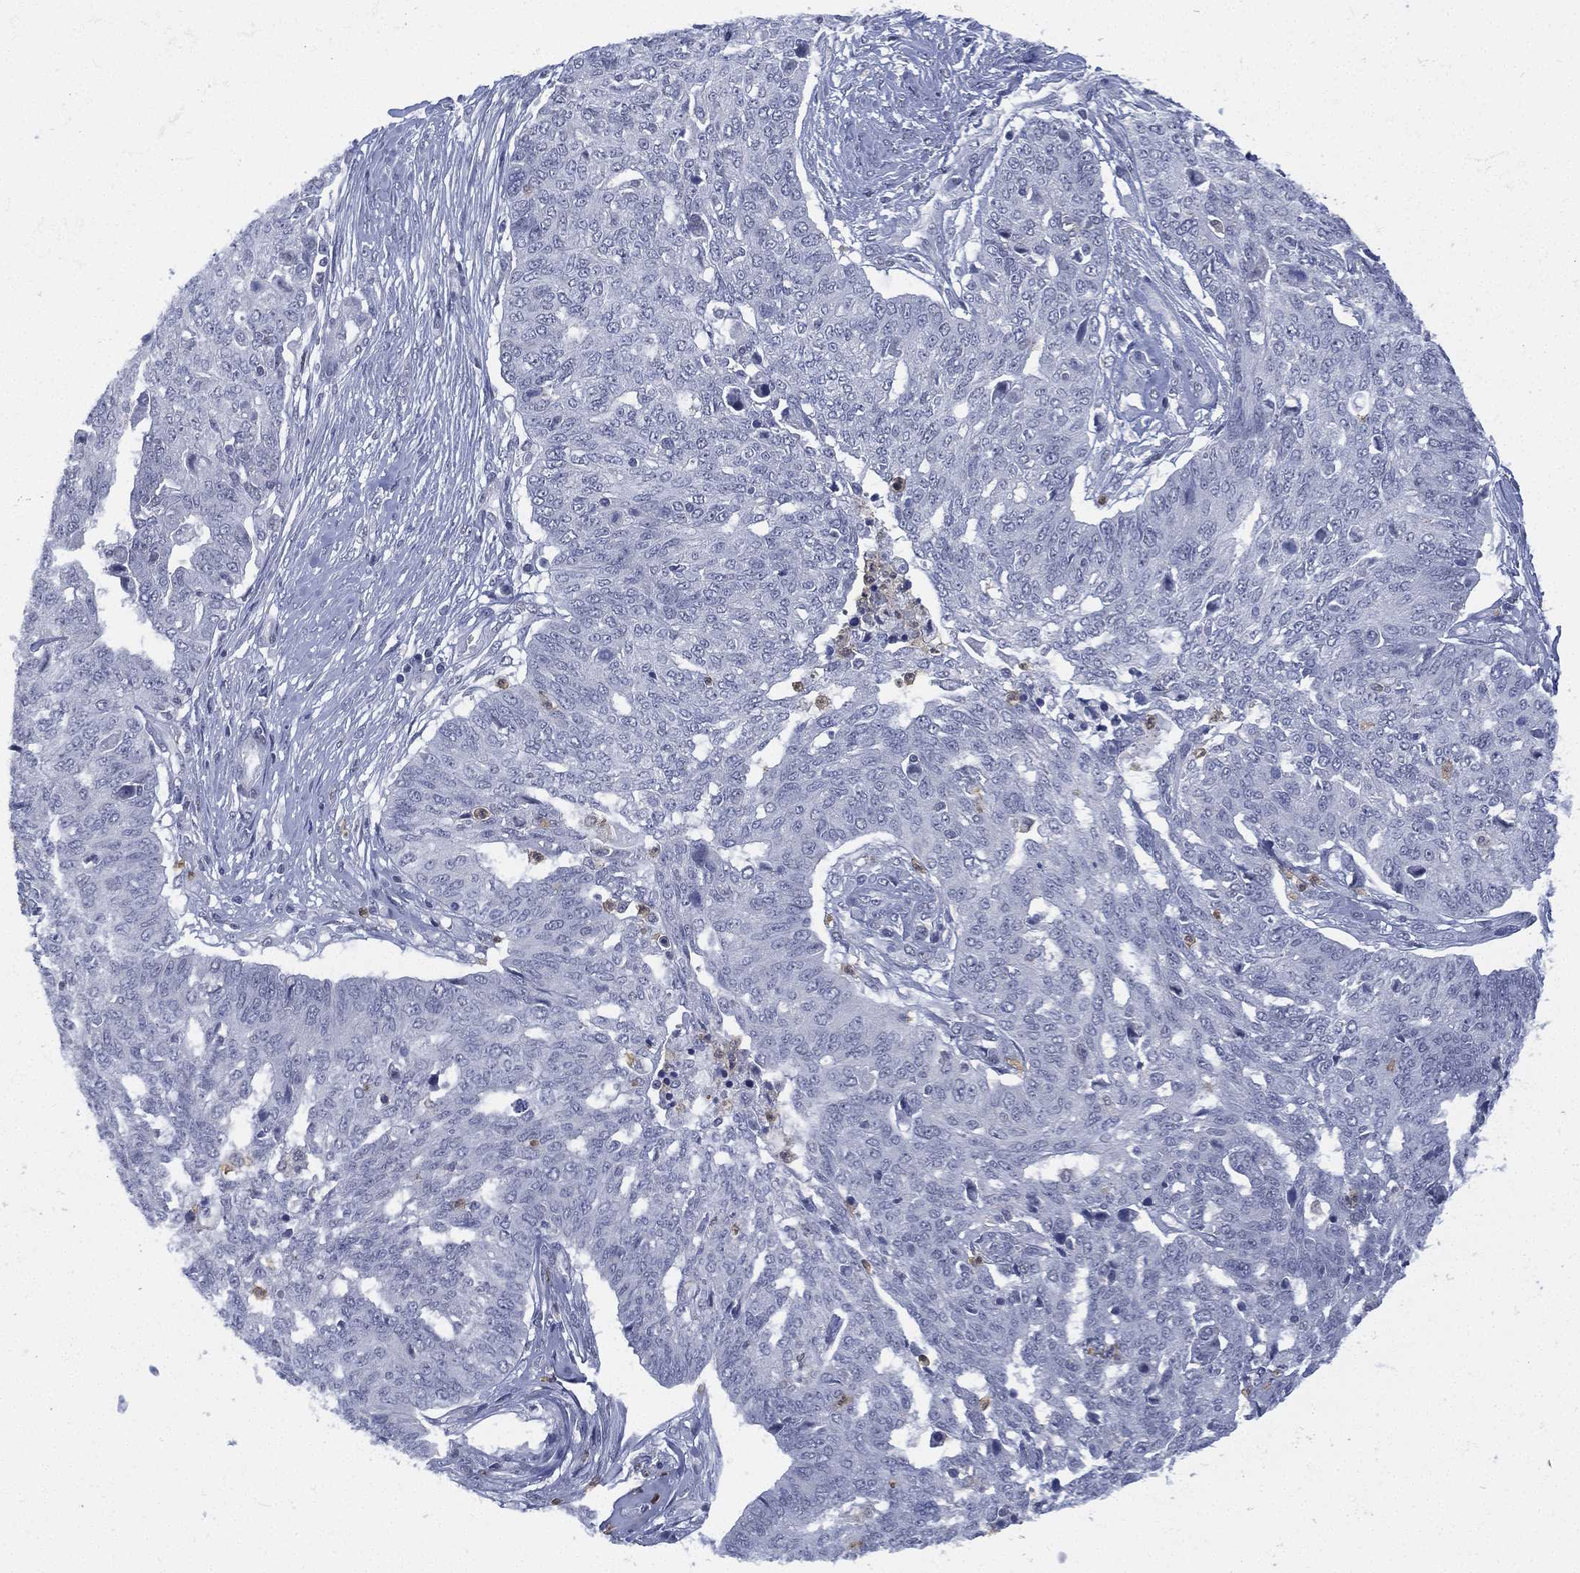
{"staining": {"intensity": "negative", "quantity": "none", "location": "none"}, "tissue": "ovarian cancer", "cell_type": "Tumor cells", "image_type": "cancer", "snomed": [{"axis": "morphology", "description": "Cystadenocarcinoma, serous, NOS"}, {"axis": "topography", "description": "Ovary"}], "caption": "DAB immunohistochemical staining of ovarian cancer (serous cystadenocarcinoma) exhibits no significant staining in tumor cells.", "gene": "ZNF711", "patient": {"sex": "female", "age": 67}}